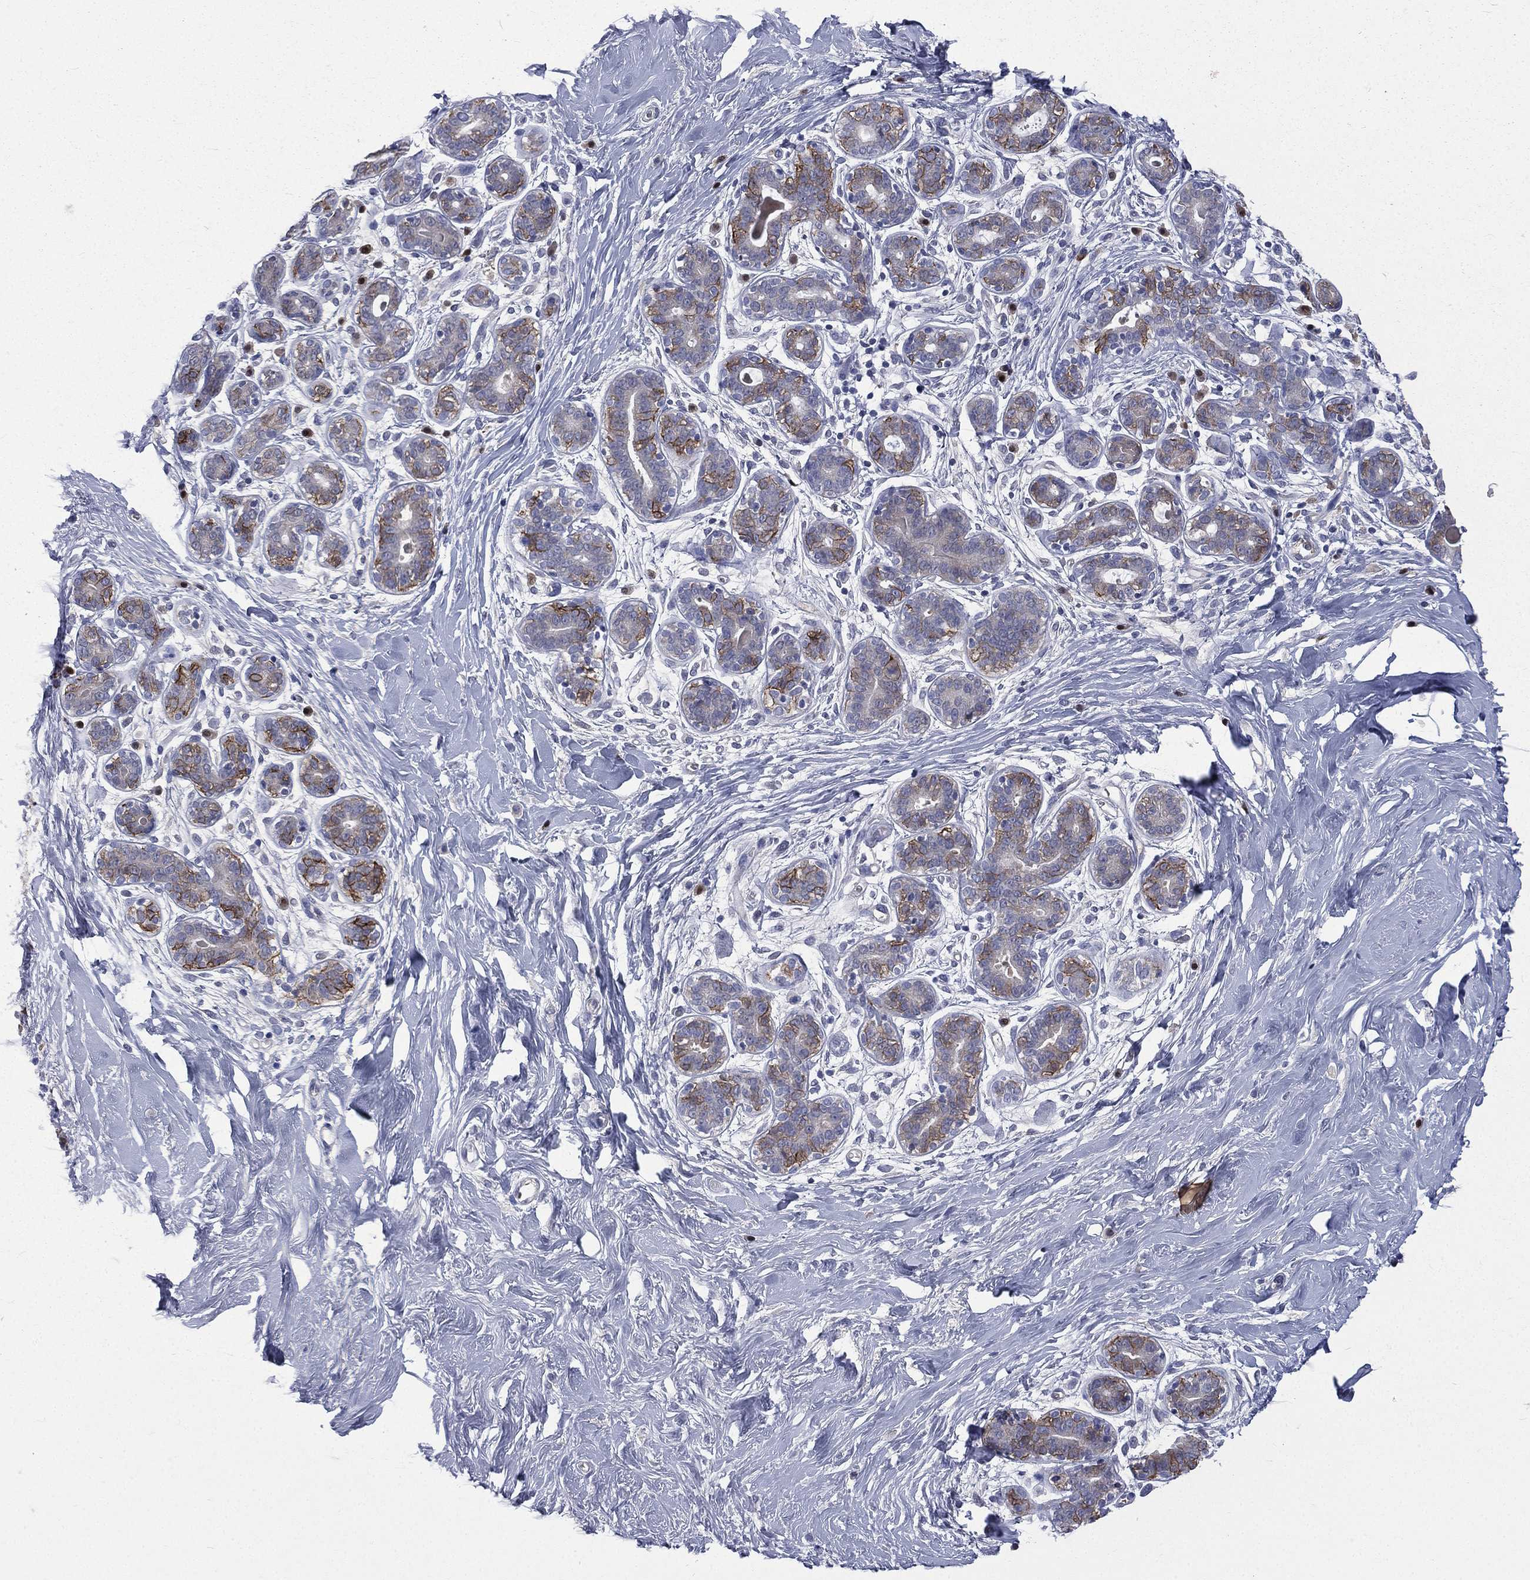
{"staining": {"intensity": "negative", "quantity": "none", "location": "none"}, "tissue": "breast", "cell_type": "Adipocytes", "image_type": "normal", "snomed": [{"axis": "morphology", "description": "Normal tissue, NOS"}, {"axis": "topography", "description": "Breast"}], "caption": "High power microscopy image of an immunohistochemistry (IHC) image of normal breast, revealing no significant positivity in adipocytes.", "gene": "CA12", "patient": {"sex": "female", "age": 43}}